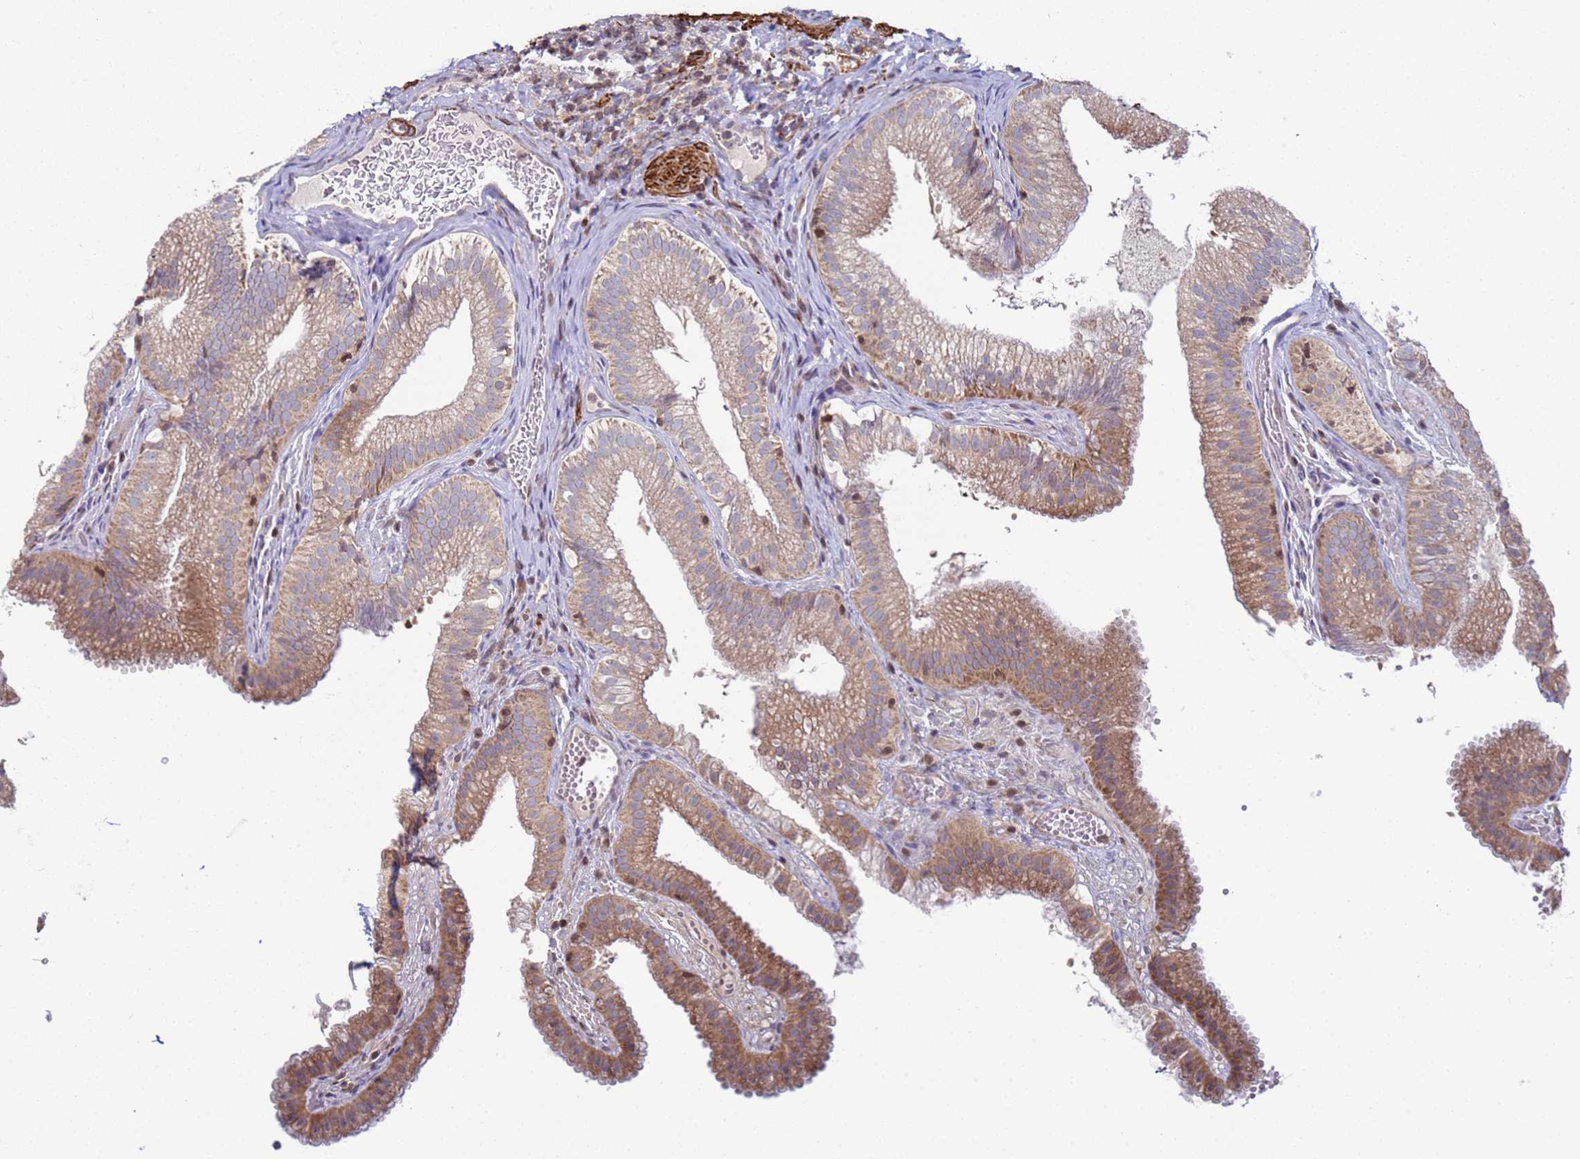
{"staining": {"intensity": "moderate", "quantity": ">75%", "location": "cytoplasmic/membranous"}, "tissue": "gallbladder", "cell_type": "Glandular cells", "image_type": "normal", "snomed": [{"axis": "morphology", "description": "Normal tissue, NOS"}, {"axis": "topography", "description": "Gallbladder"}], "caption": "Protein staining of benign gallbladder exhibits moderate cytoplasmic/membranous expression in approximately >75% of glandular cells.", "gene": "SNAPC4", "patient": {"sex": "female", "age": 30}}